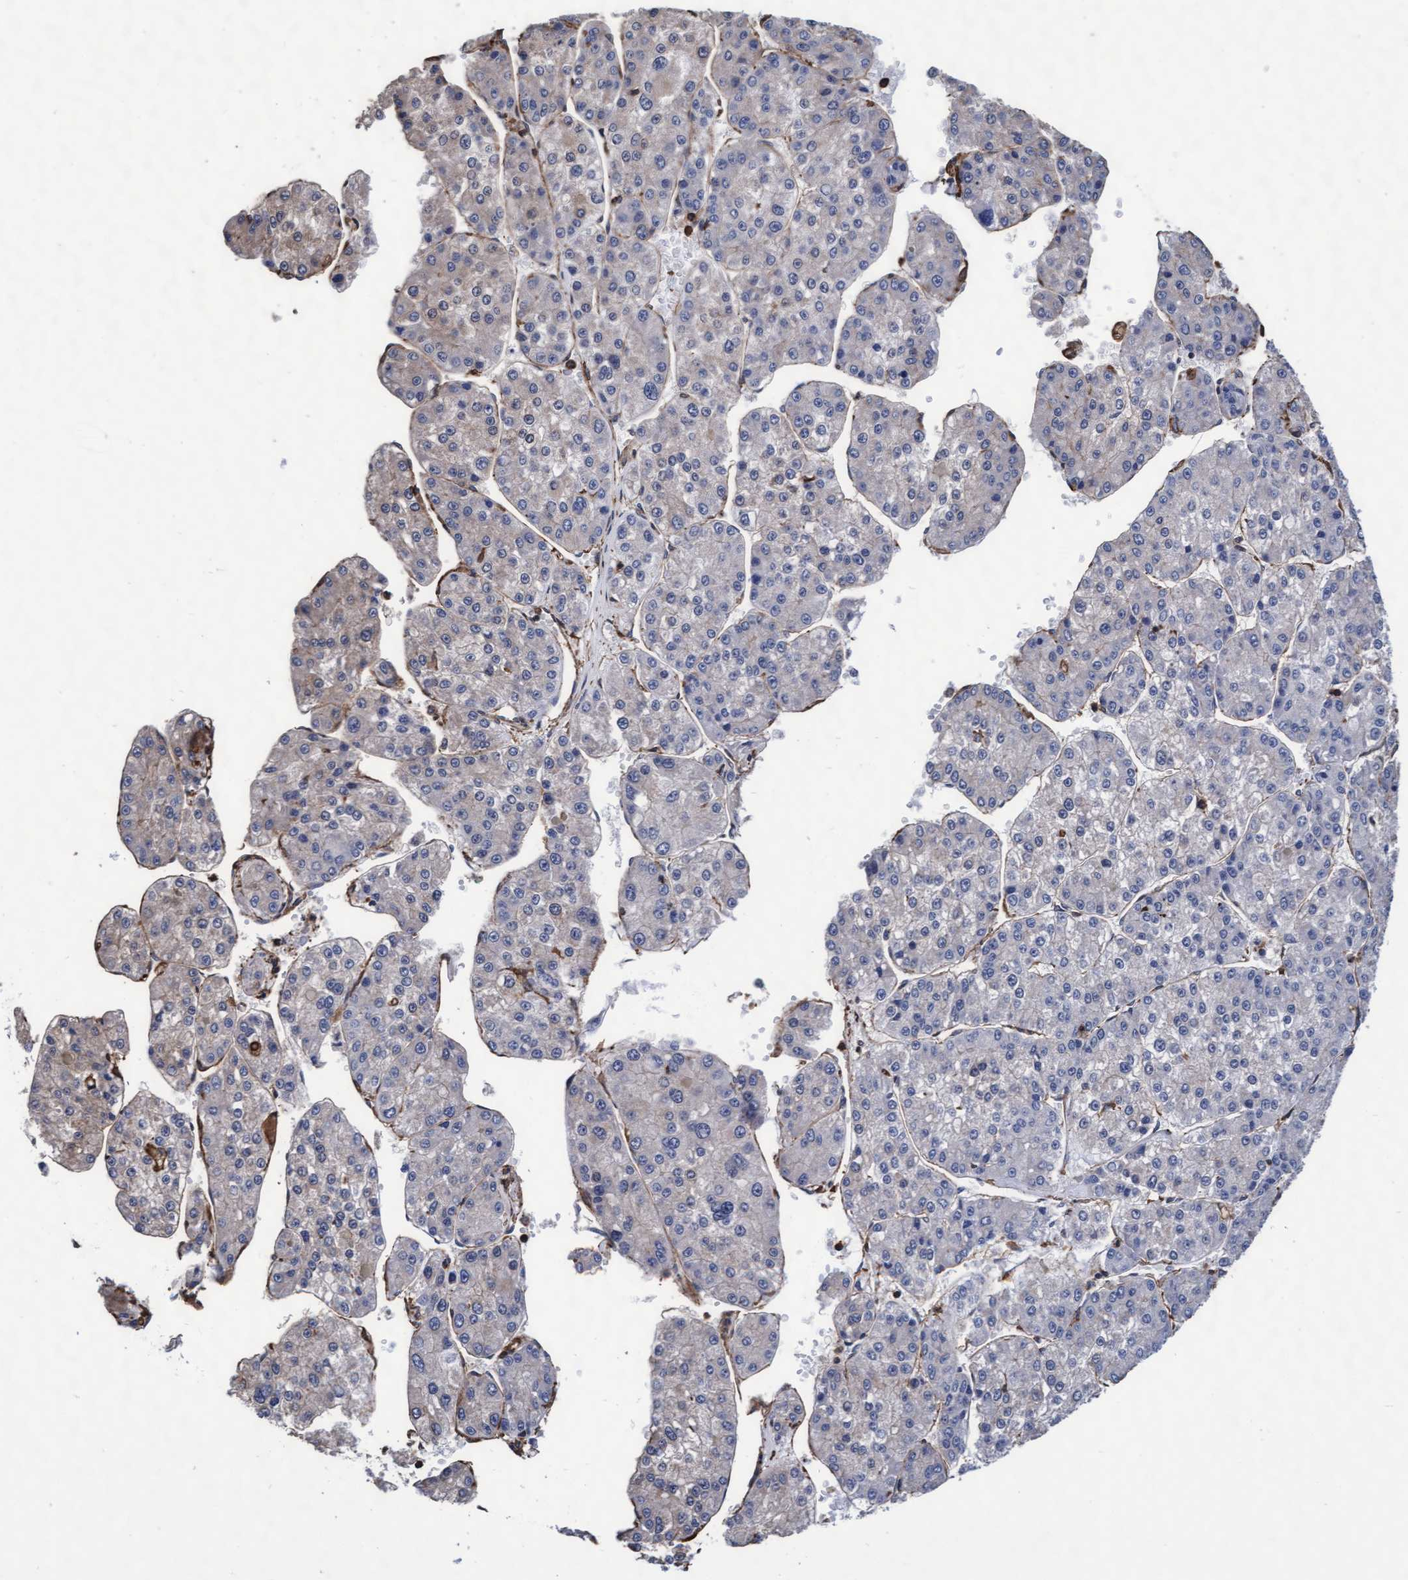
{"staining": {"intensity": "negative", "quantity": "none", "location": "none"}, "tissue": "liver cancer", "cell_type": "Tumor cells", "image_type": "cancer", "snomed": [{"axis": "morphology", "description": "Carcinoma, Hepatocellular, NOS"}, {"axis": "topography", "description": "Liver"}], "caption": "High power microscopy histopathology image of an immunohistochemistry image of liver hepatocellular carcinoma, revealing no significant positivity in tumor cells.", "gene": "GRHPR", "patient": {"sex": "female", "age": 73}}